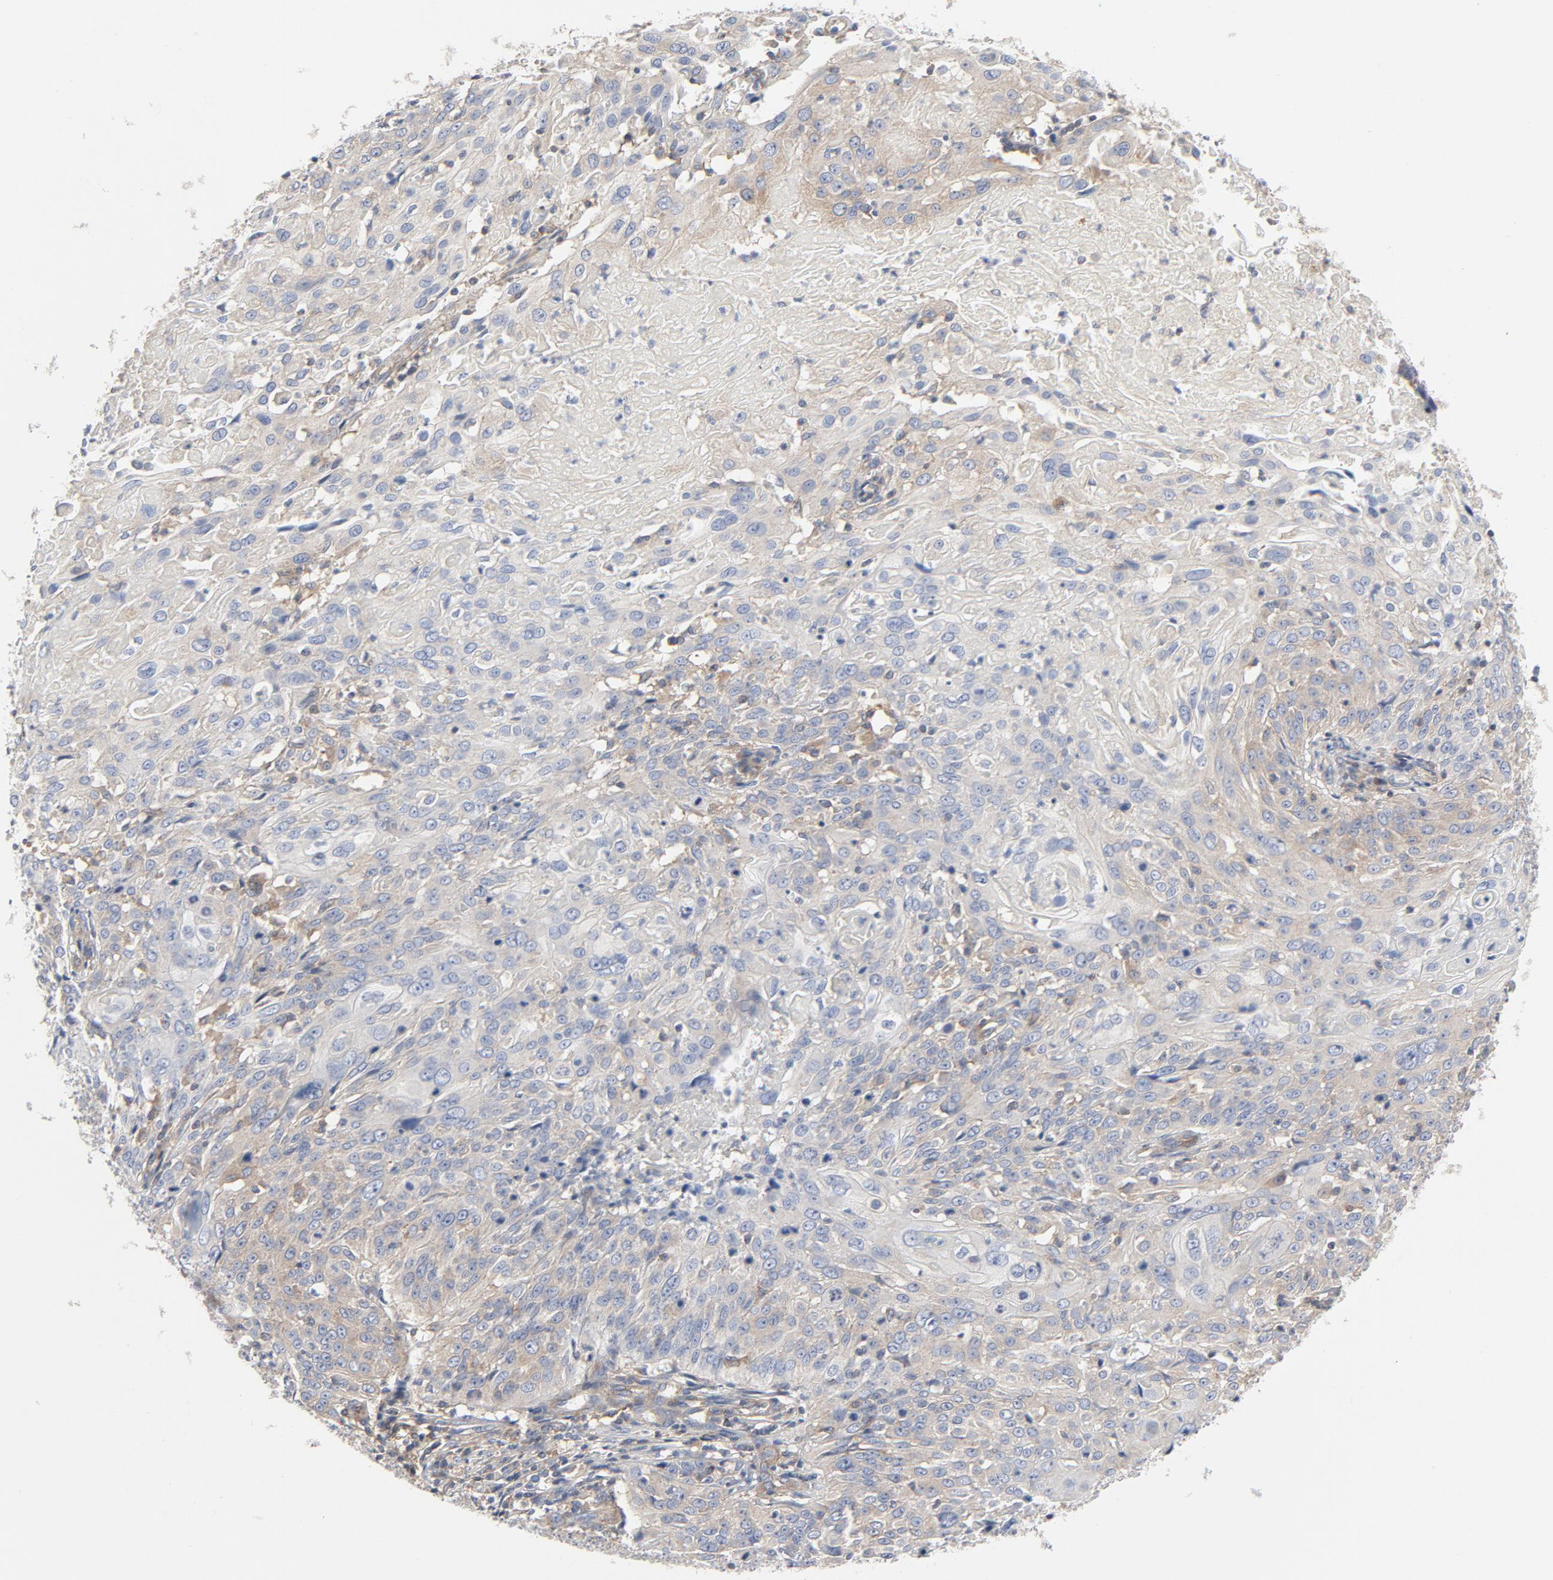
{"staining": {"intensity": "weak", "quantity": "<25%", "location": "cytoplasmic/membranous"}, "tissue": "cervical cancer", "cell_type": "Tumor cells", "image_type": "cancer", "snomed": [{"axis": "morphology", "description": "Squamous cell carcinoma, NOS"}, {"axis": "topography", "description": "Cervix"}], "caption": "This is an immunohistochemistry (IHC) histopathology image of human squamous cell carcinoma (cervical). There is no positivity in tumor cells.", "gene": "RABEP1", "patient": {"sex": "female", "age": 39}}